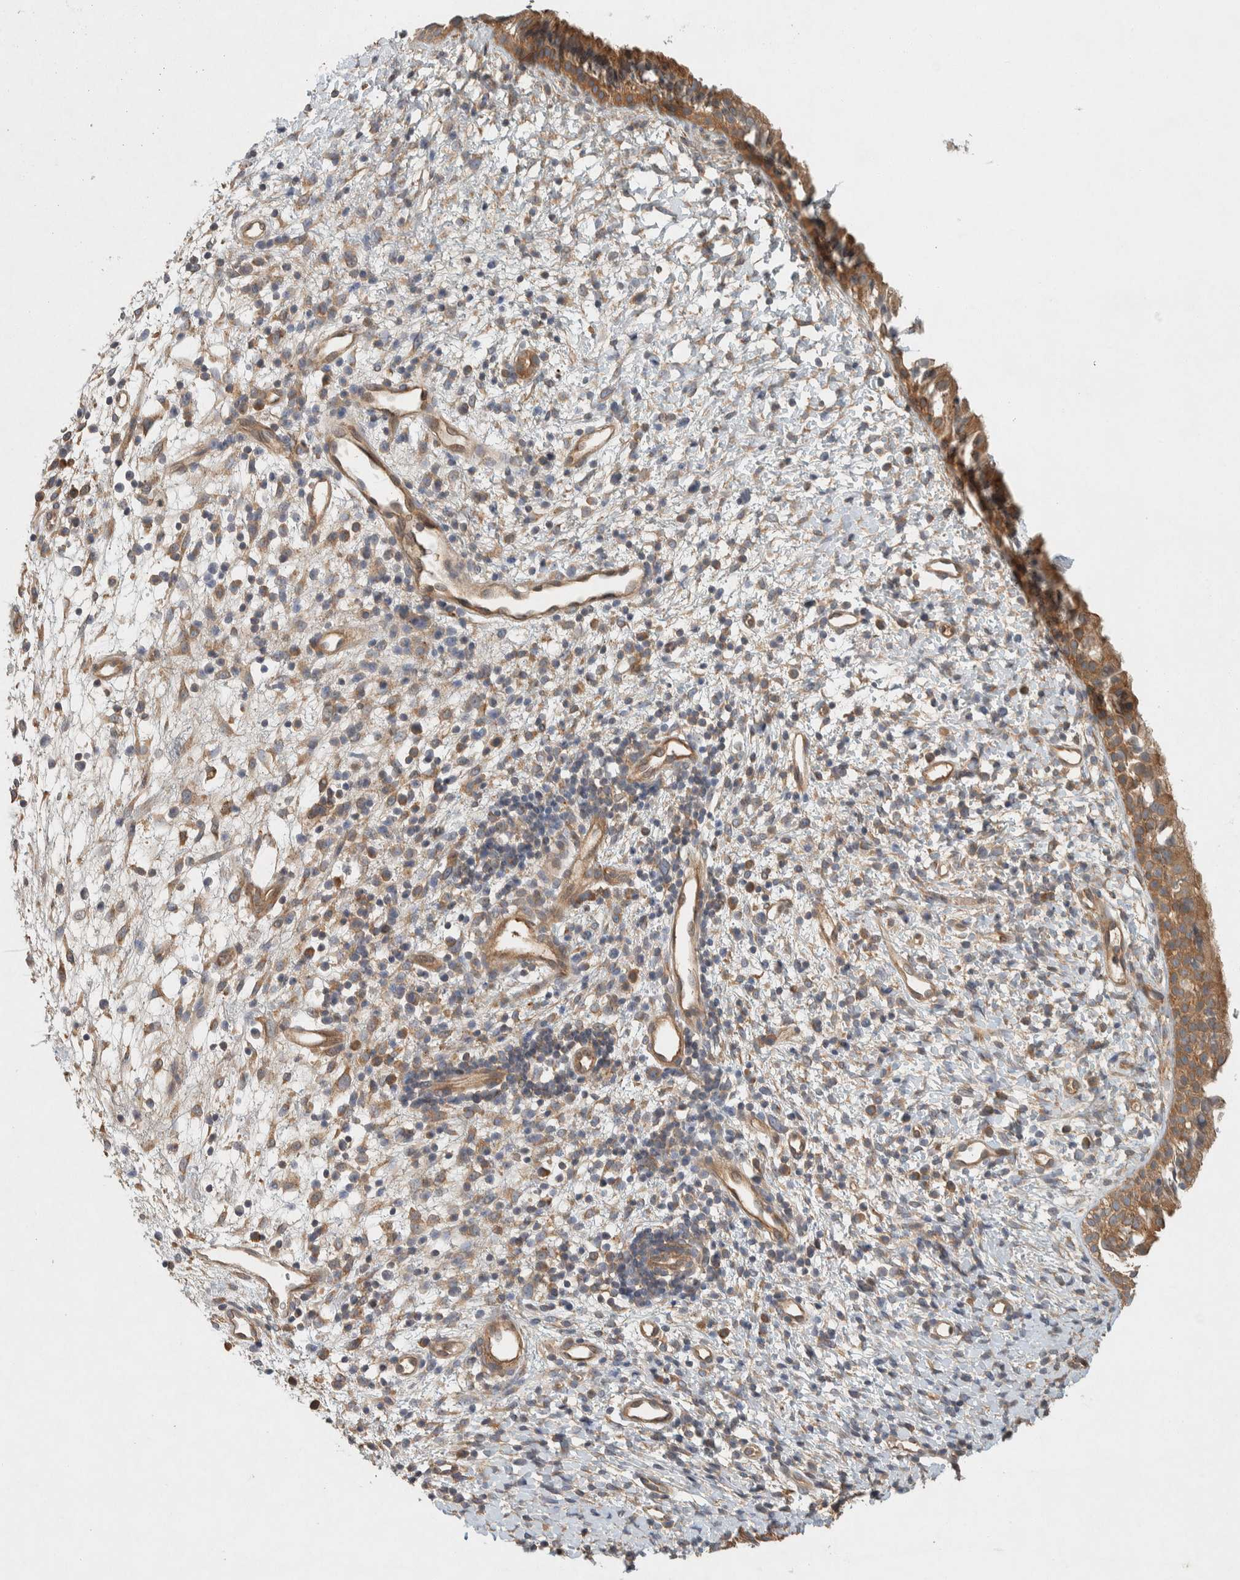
{"staining": {"intensity": "moderate", "quantity": ">75%", "location": "cytoplasmic/membranous"}, "tissue": "nasopharynx", "cell_type": "Respiratory epithelial cells", "image_type": "normal", "snomed": [{"axis": "morphology", "description": "Normal tissue, NOS"}, {"axis": "topography", "description": "Nasopharynx"}], "caption": "About >75% of respiratory epithelial cells in unremarkable human nasopharynx display moderate cytoplasmic/membranous protein expression as visualized by brown immunohistochemical staining.", "gene": "PXK", "patient": {"sex": "male", "age": 22}}